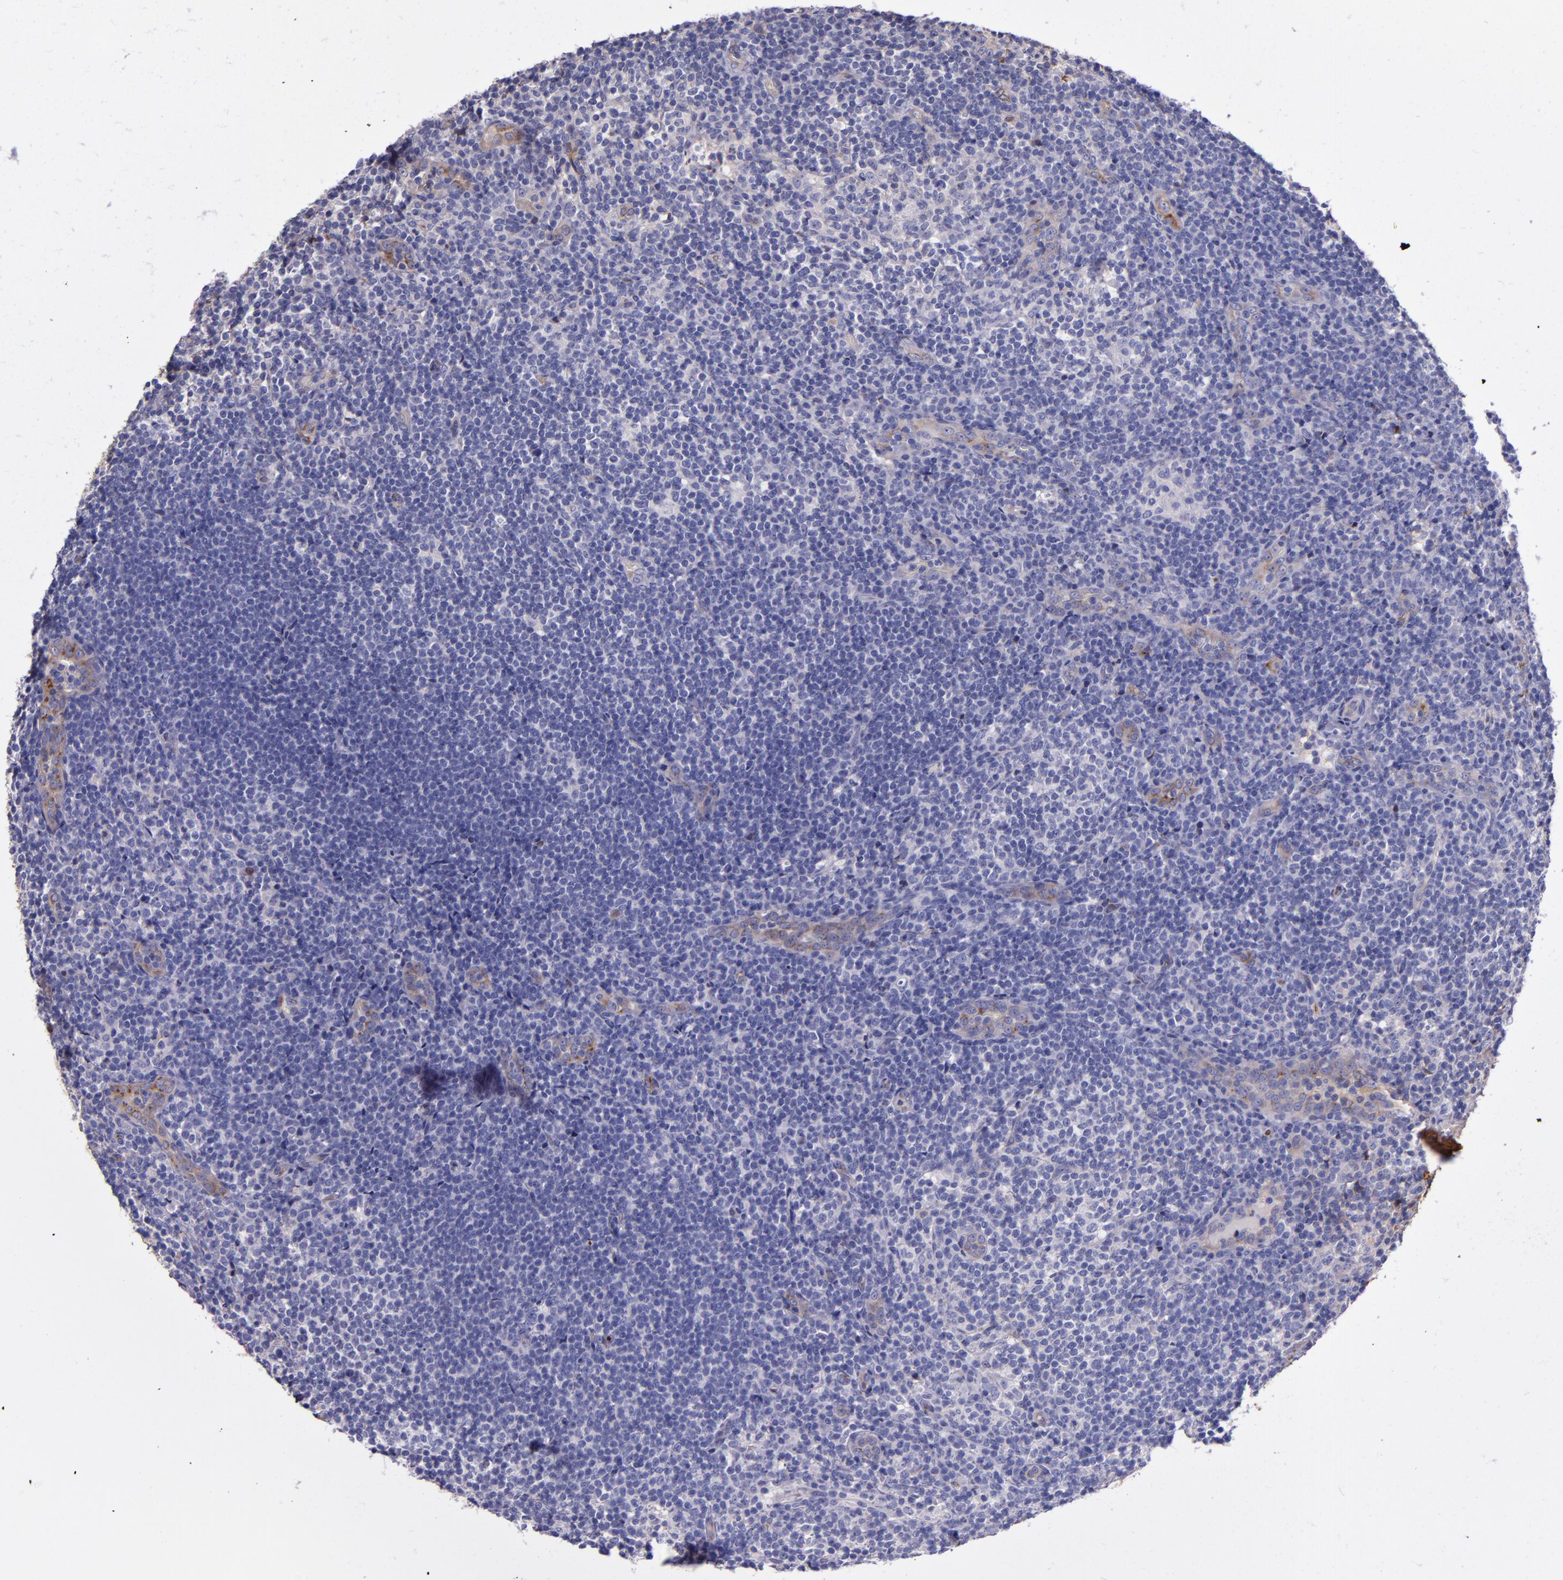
{"staining": {"intensity": "negative", "quantity": "none", "location": "none"}, "tissue": "lymphoma", "cell_type": "Tumor cells", "image_type": "cancer", "snomed": [{"axis": "morphology", "description": "Malignant lymphoma, non-Hodgkin's type, Low grade"}, {"axis": "topography", "description": "Lymph node"}], "caption": "The histopathology image demonstrates no significant positivity in tumor cells of low-grade malignant lymphoma, non-Hodgkin's type.", "gene": "CLEC3B", "patient": {"sex": "female", "age": 76}}